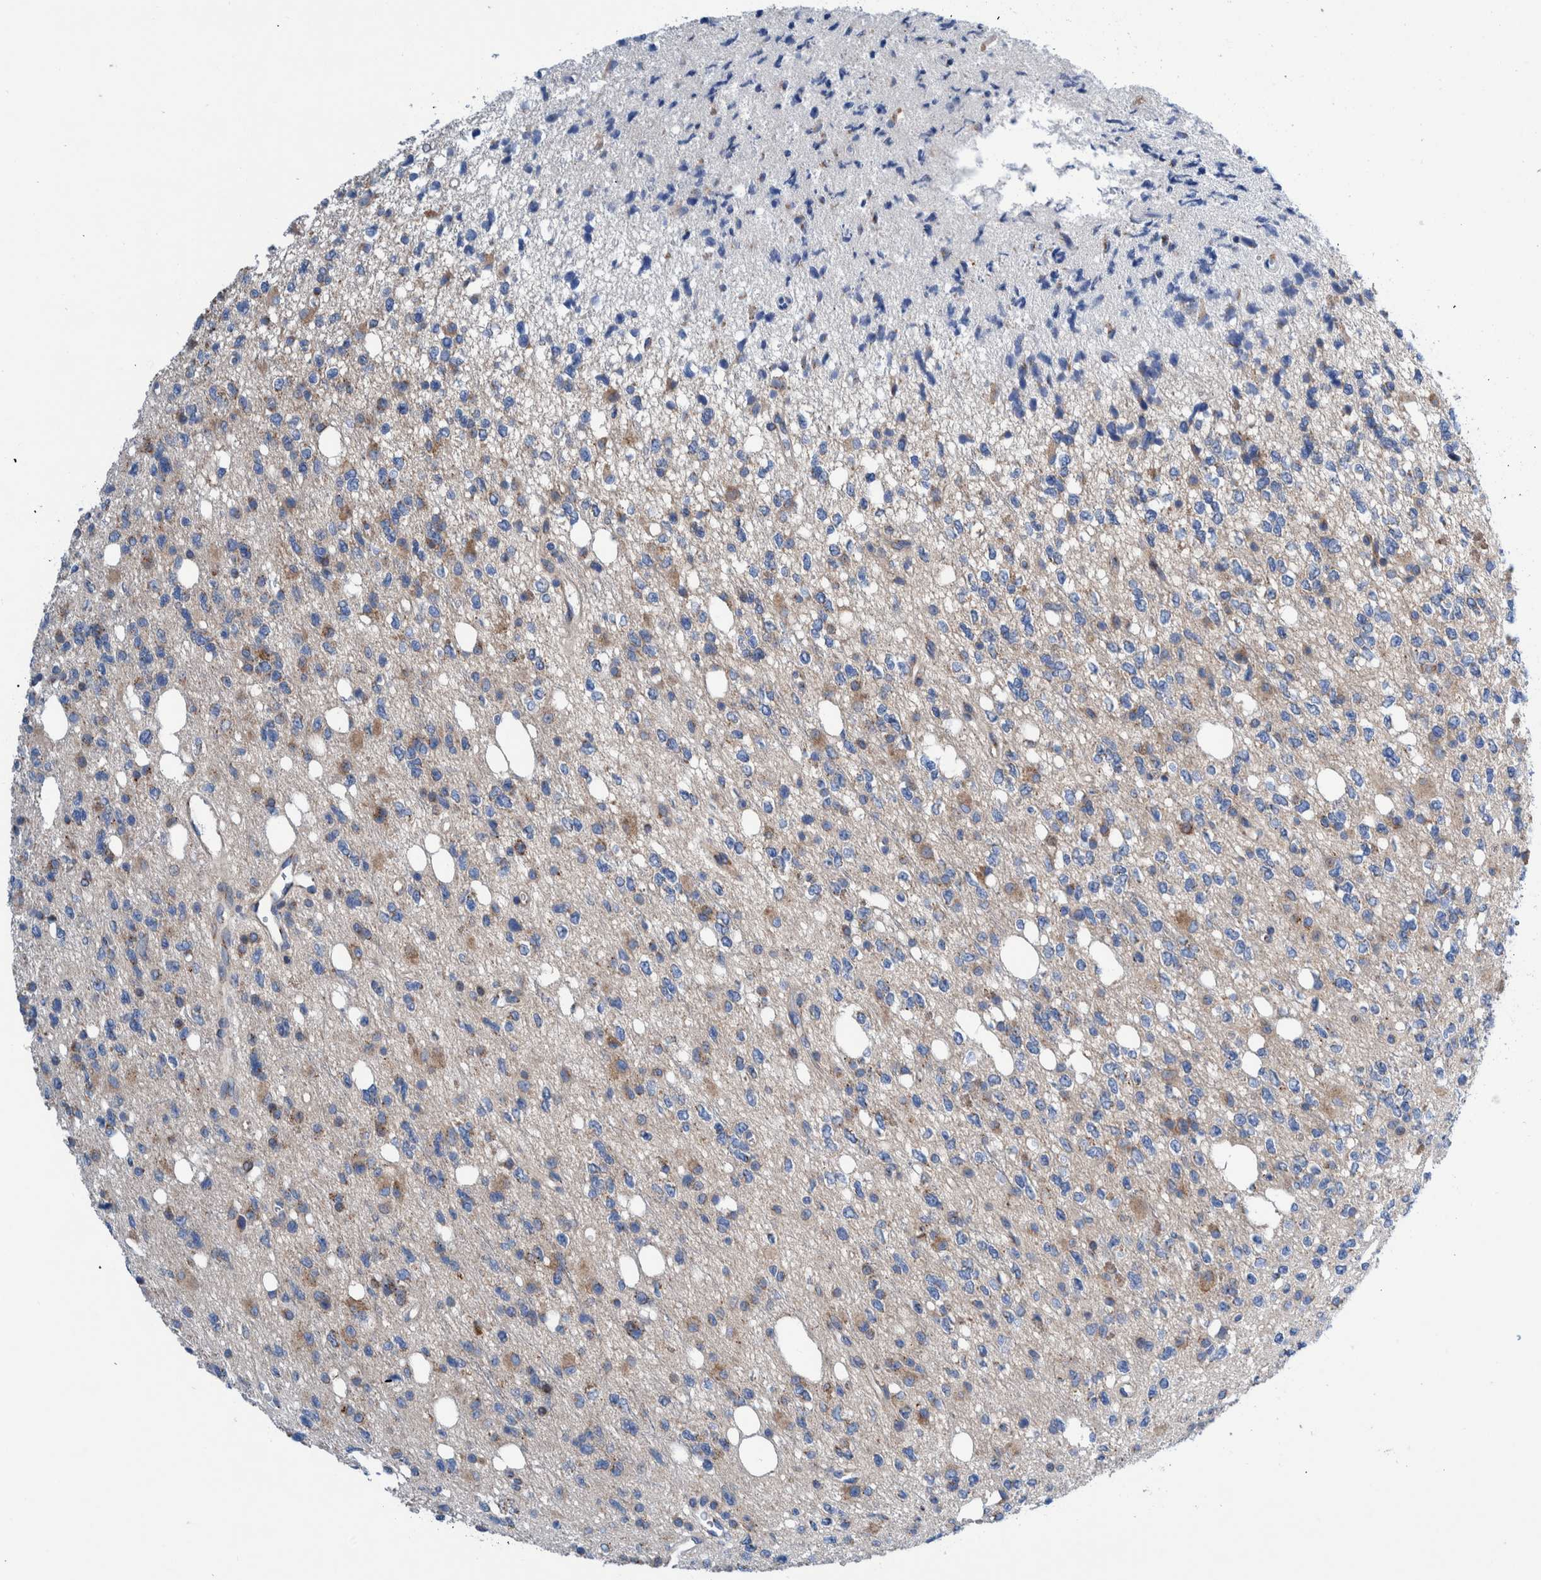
{"staining": {"intensity": "weak", "quantity": "25%-75%", "location": "cytoplasmic/membranous"}, "tissue": "glioma", "cell_type": "Tumor cells", "image_type": "cancer", "snomed": [{"axis": "morphology", "description": "Glioma, malignant, High grade"}, {"axis": "topography", "description": "Brain"}], "caption": "IHC photomicrograph of neoplastic tissue: human malignant glioma (high-grade) stained using immunohistochemistry (IHC) exhibits low levels of weak protein expression localized specifically in the cytoplasmic/membranous of tumor cells, appearing as a cytoplasmic/membranous brown color.", "gene": "TRIM58", "patient": {"sex": "female", "age": 62}}